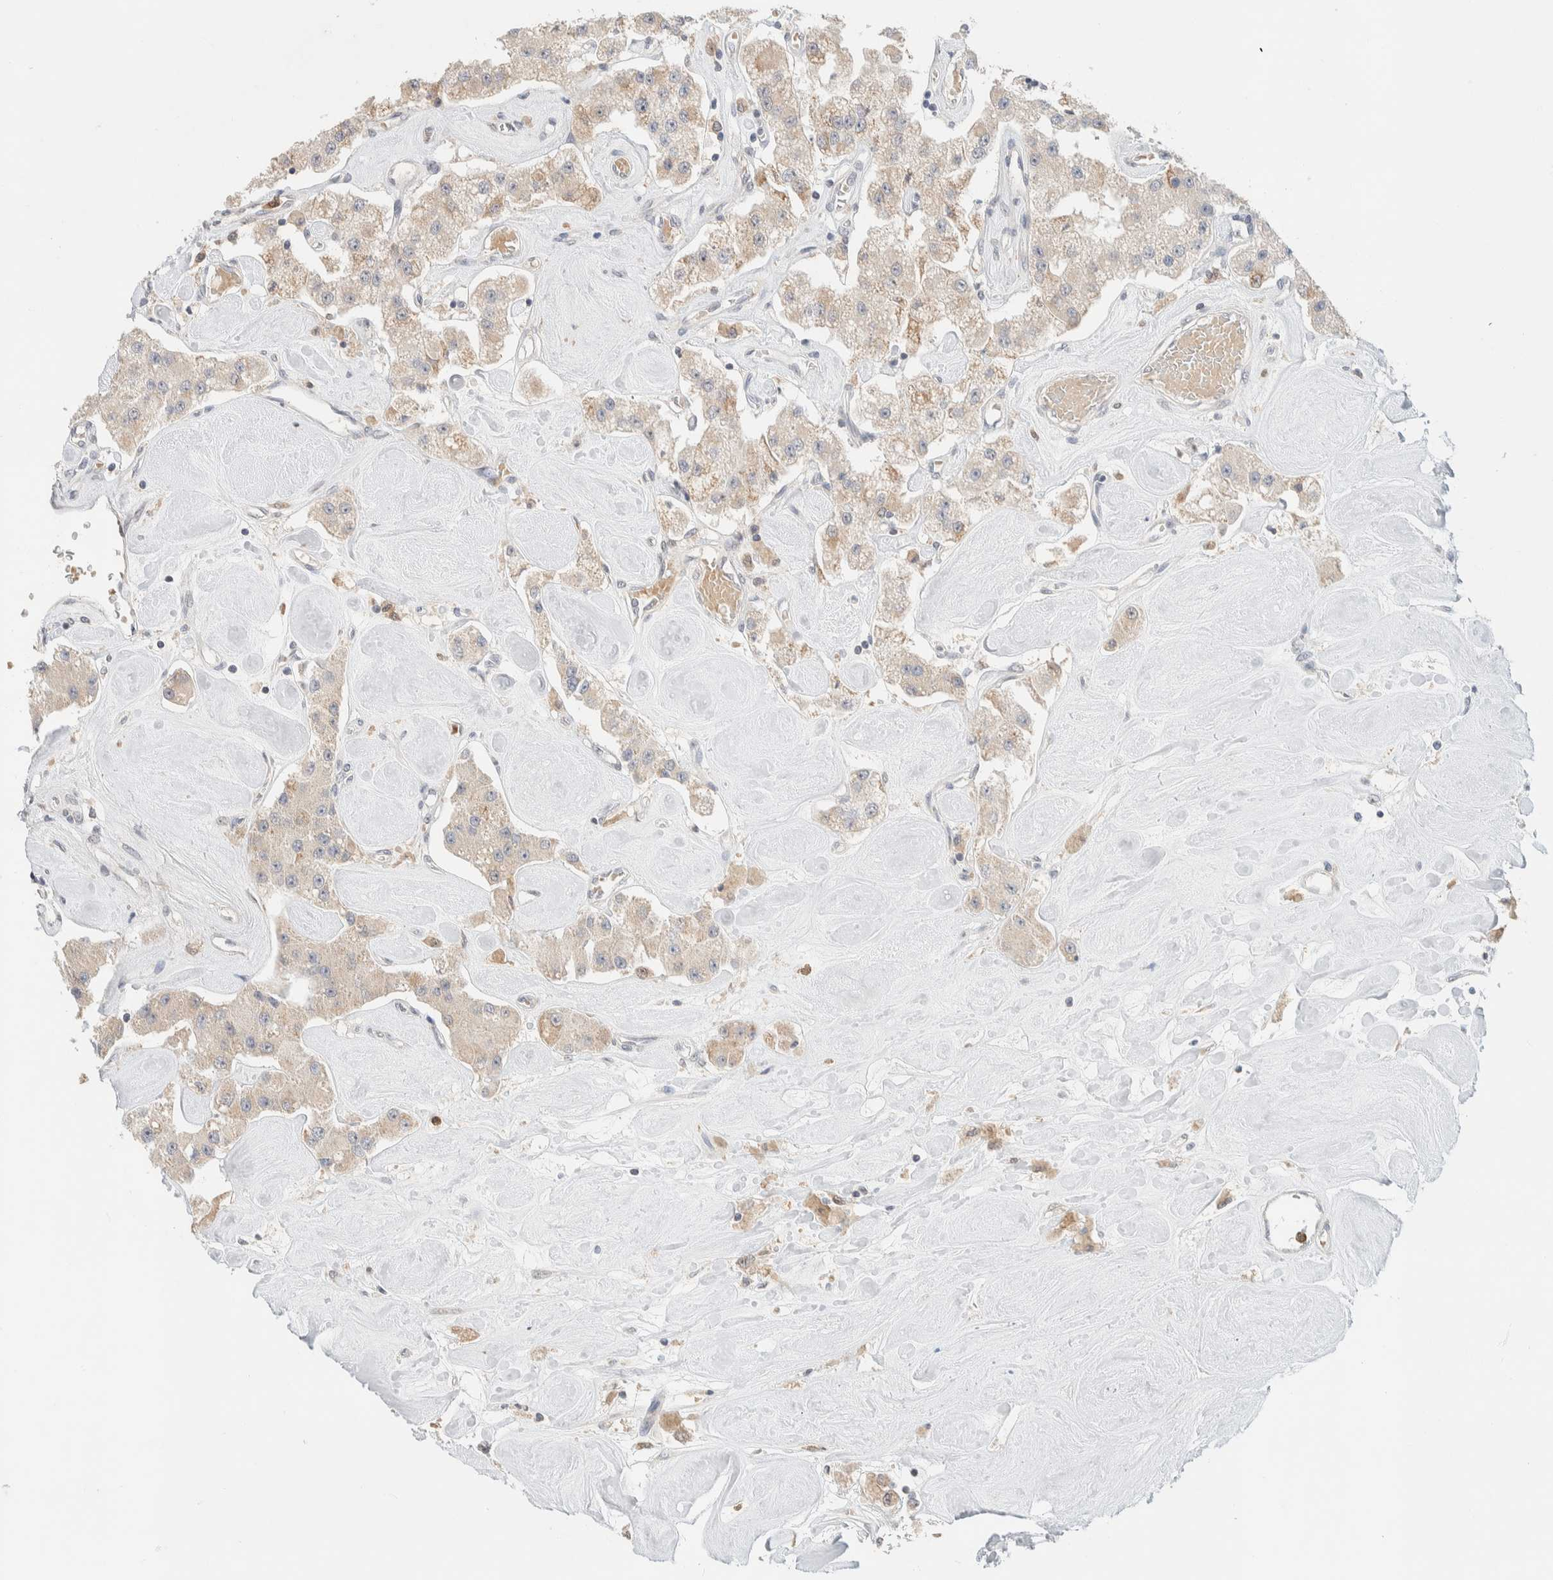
{"staining": {"intensity": "negative", "quantity": "none", "location": "none"}, "tissue": "carcinoid", "cell_type": "Tumor cells", "image_type": "cancer", "snomed": [{"axis": "morphology", "description": "Carcinoid, malignant, NOS"}, {"axis": "topography", "description": "Pancreas"}], "caption": "Histopathology image shows no protein positivity in tumor cells of carcinoid tissue. The staining is performed using DAB (3,3'-diaminobenzidine) brown chromogen with nuclei counter-stained in using hematoxylin.", "gene": "HDHD3", "patient": {"sex": "male", "age": 41}}